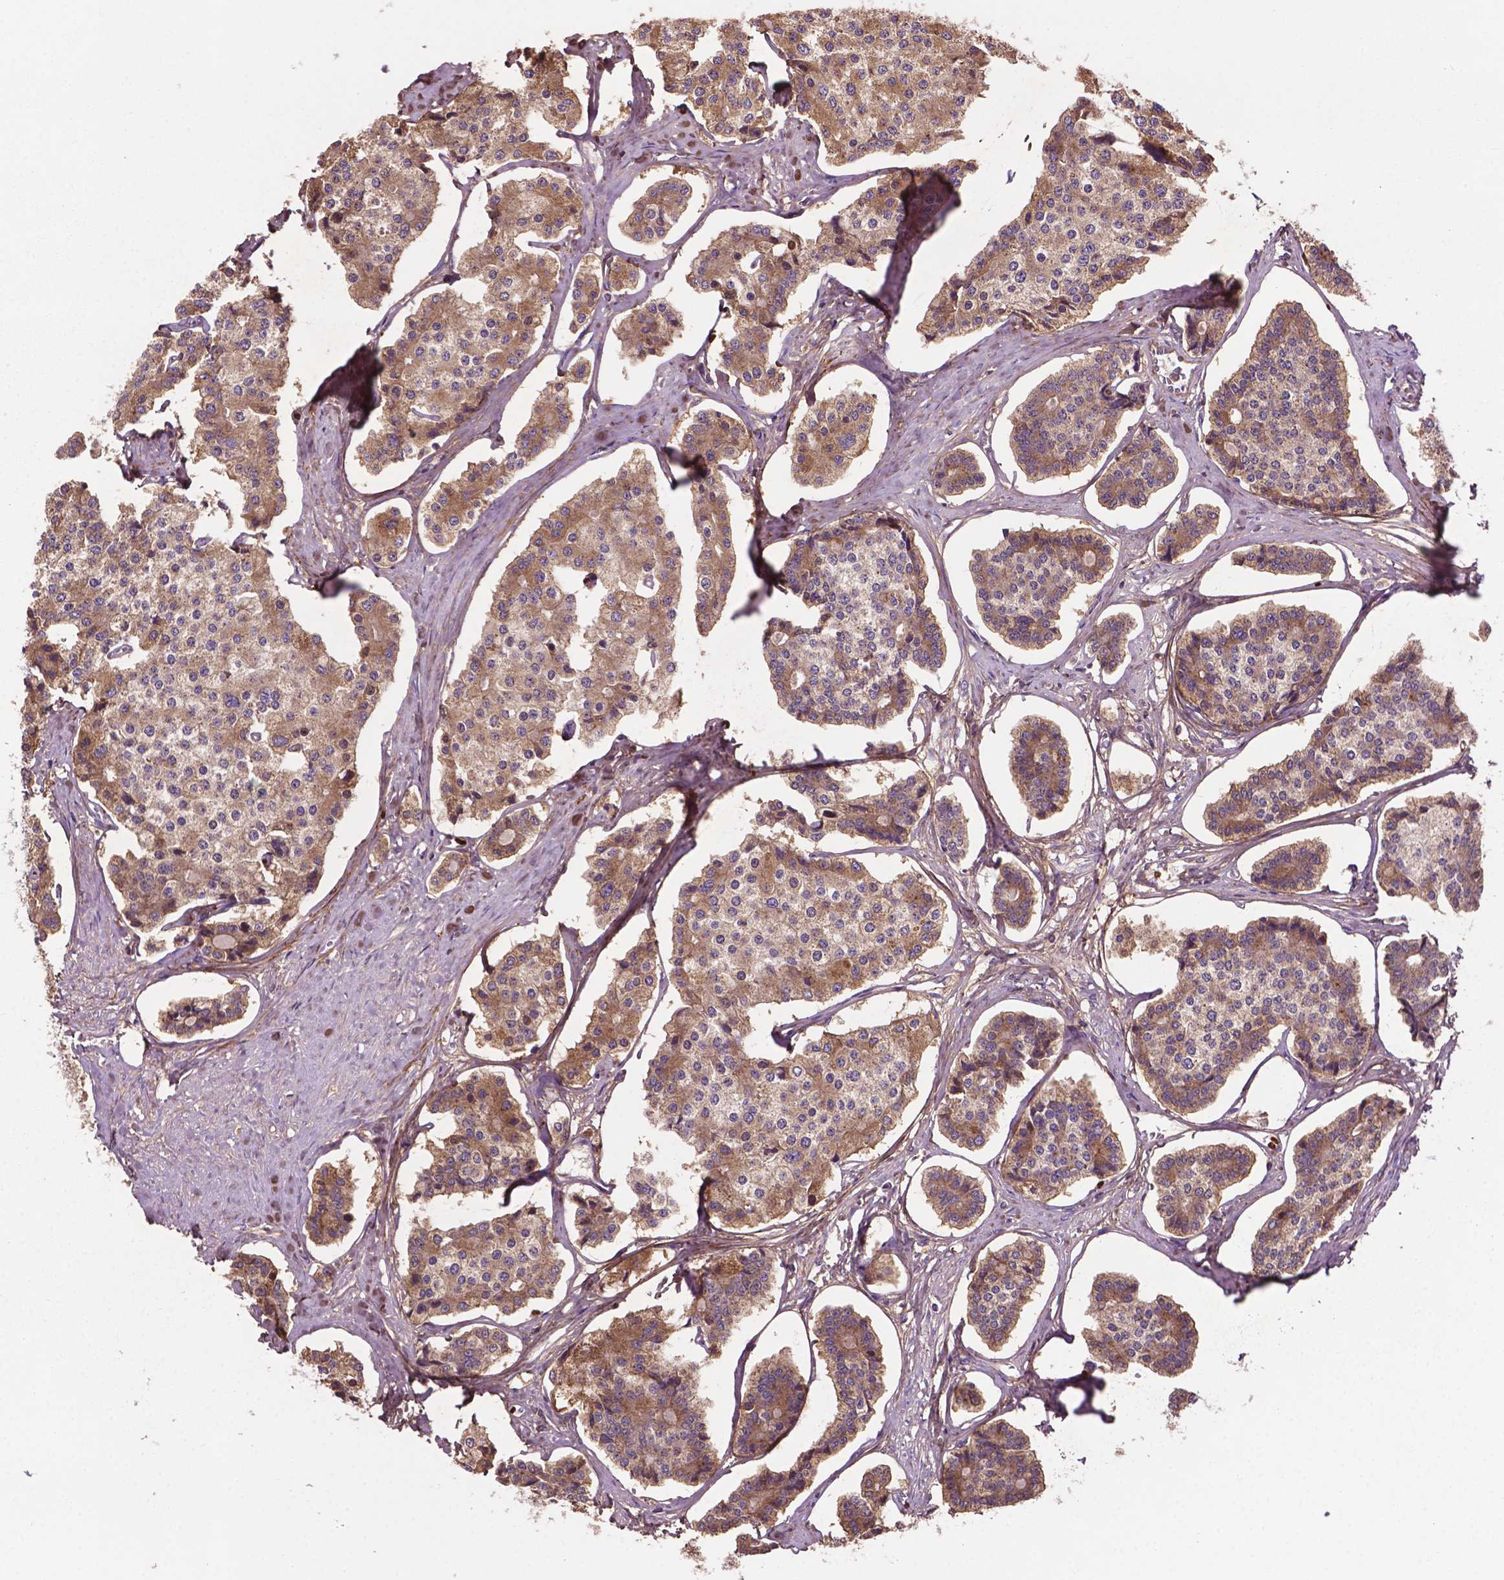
{"staining": {"intensity": "moderate", "quantity": ">75%", "location": "cytoplasmic/membranous"}, "tissue": "carcinoid", "cell_type": "Tumor cells", "image_type": "cancer", "snomed": [{"axis": "morphology", "description": "Carcinoid, malignant, NOS"}, {"axis": "topography", "description": "Small intestine"}], "caption": "Immunohistochemical staining of human carcinoid demonstrates medium levels of moderate cytoplasmic/membranous positivity in about >75% of tumor cells.", "gene": "GJA9", "patient": {"sex": "female", "age": 65}}